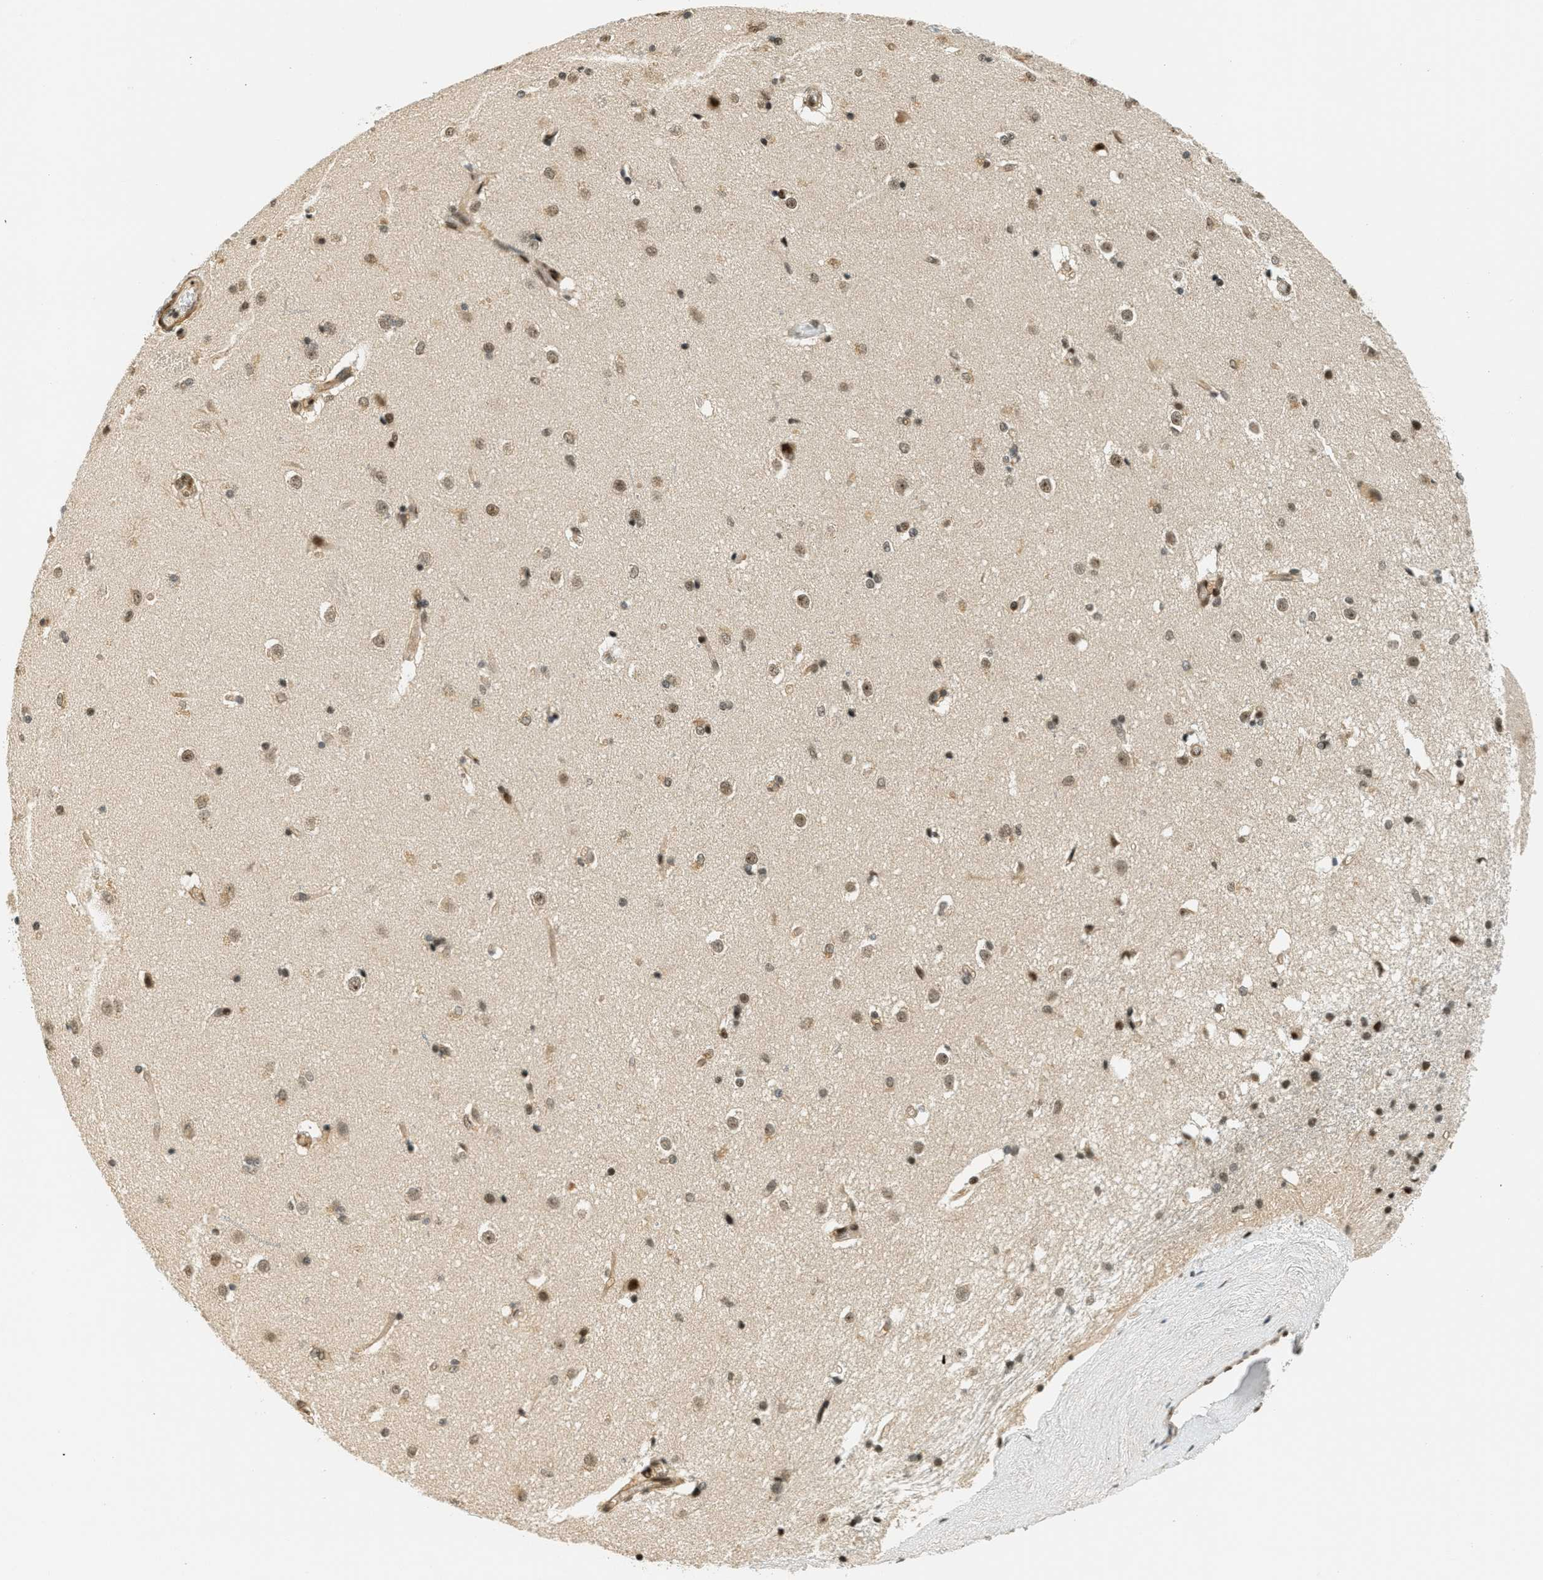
{"staining": {"intensity": "moderate", "quantity": "25%-75%", "location": "nuclear"}, "tissue": "caudate", "cell_type": "Glial cells", "image_type": "normal", "snomed": [{"axis": "morphology", "description": "Normal tissue, NOS"}, {"axis": "topography", "description": "Lateral ventricle wall"}], "caption": "There is medium levels of moderate nuclear expression in glial cells of unremarkable caudate, as demonstrated by immunohistochemical staining (brown color).", "gene": "FOXM1", "patient": {"sex": "female", "age": 19}}